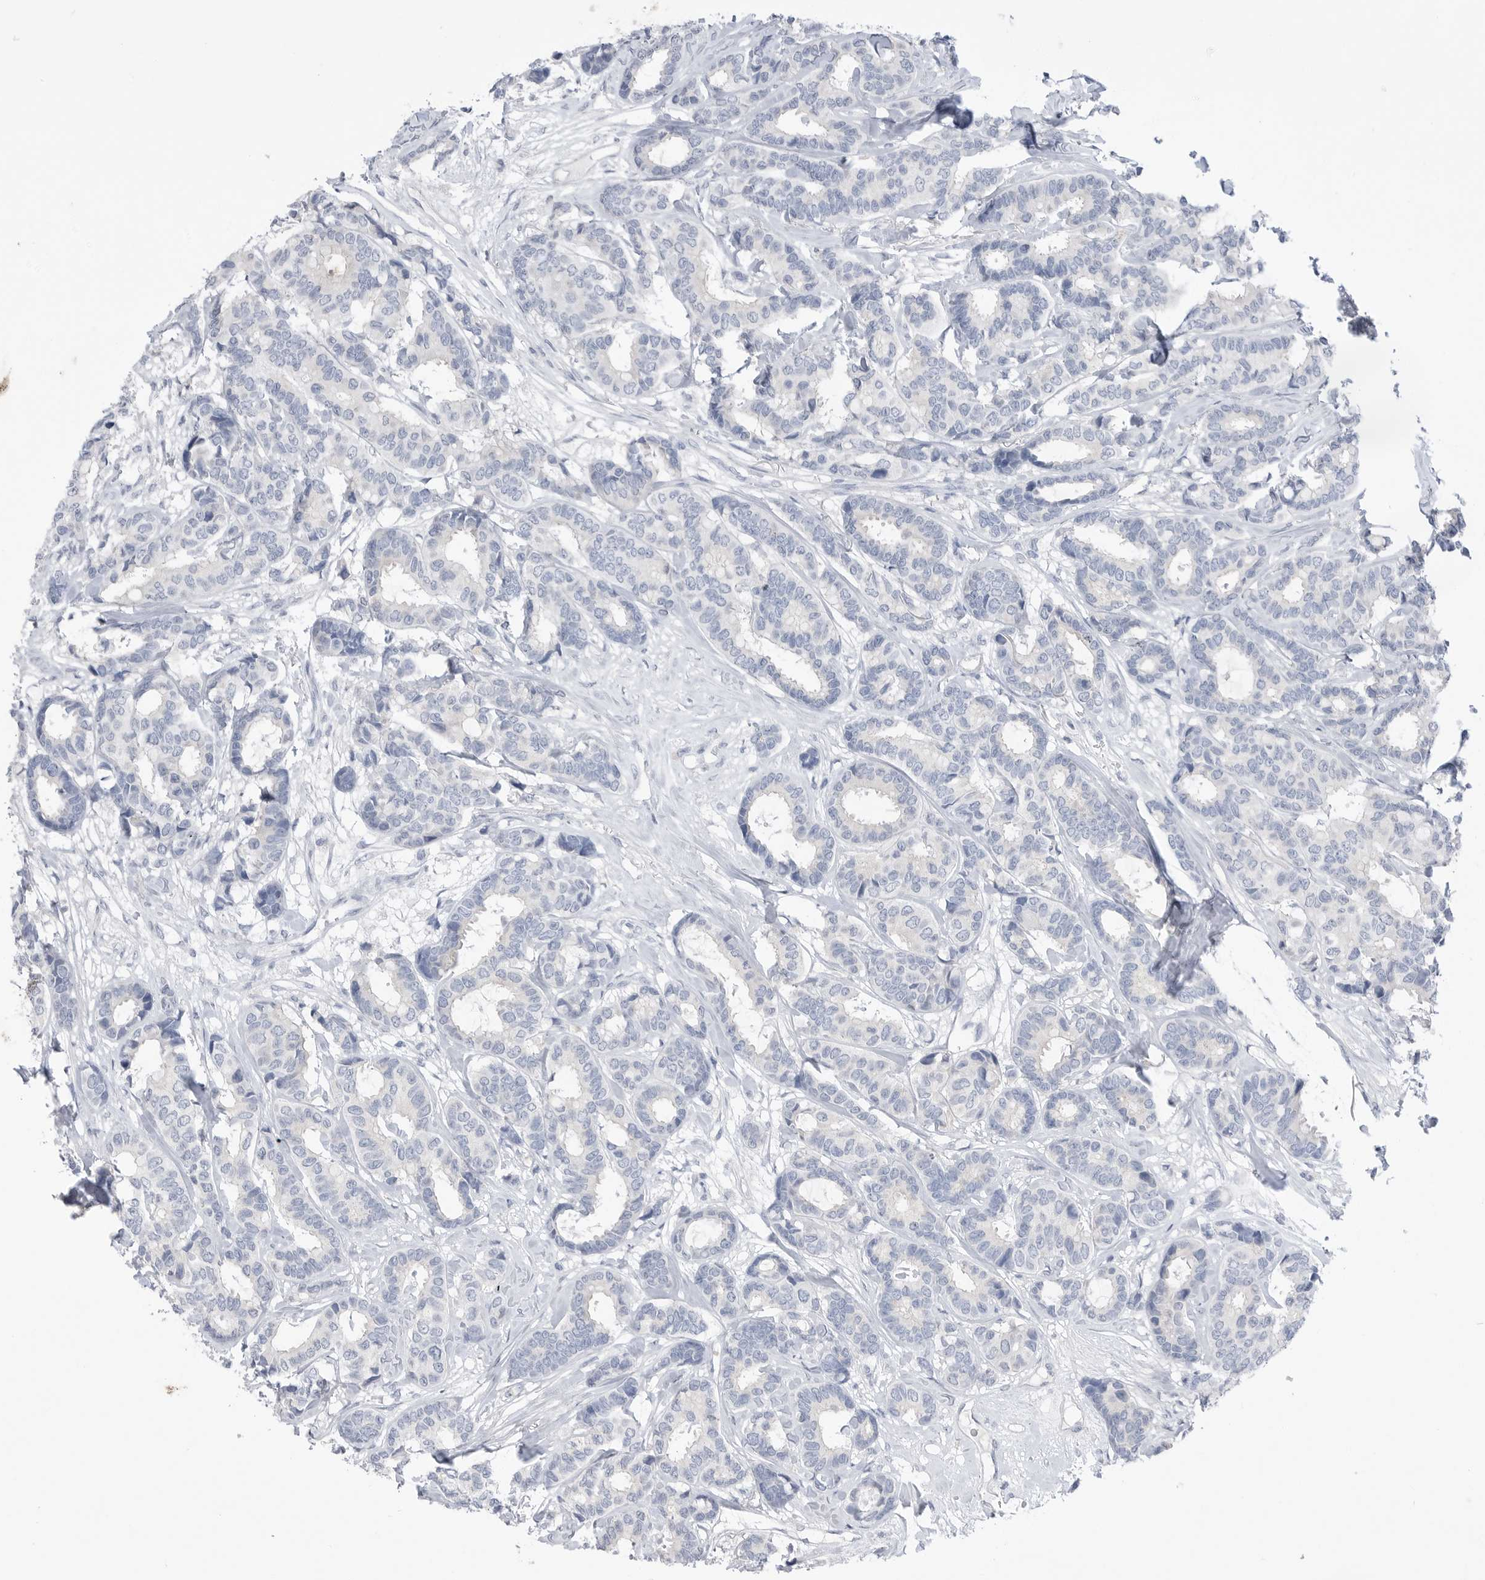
{"staining": {"intensity": "negative", "quantity": "none", "location": "none"}, "tissue": "breast cancer", "cell_type": "Tumor cells", "image_type": "cancer", "snomed": [{"axis": "morphology", "description": "Duct carcinoma"}, {"axis": "topography", "description": "Breast"}], "caption": "The histopathology image exhibits no significant positivity in tumor cells of intraductal carcinoma (breast).", "gene": "ABHD12", "patient": {"sex": "female", "age": 87}}